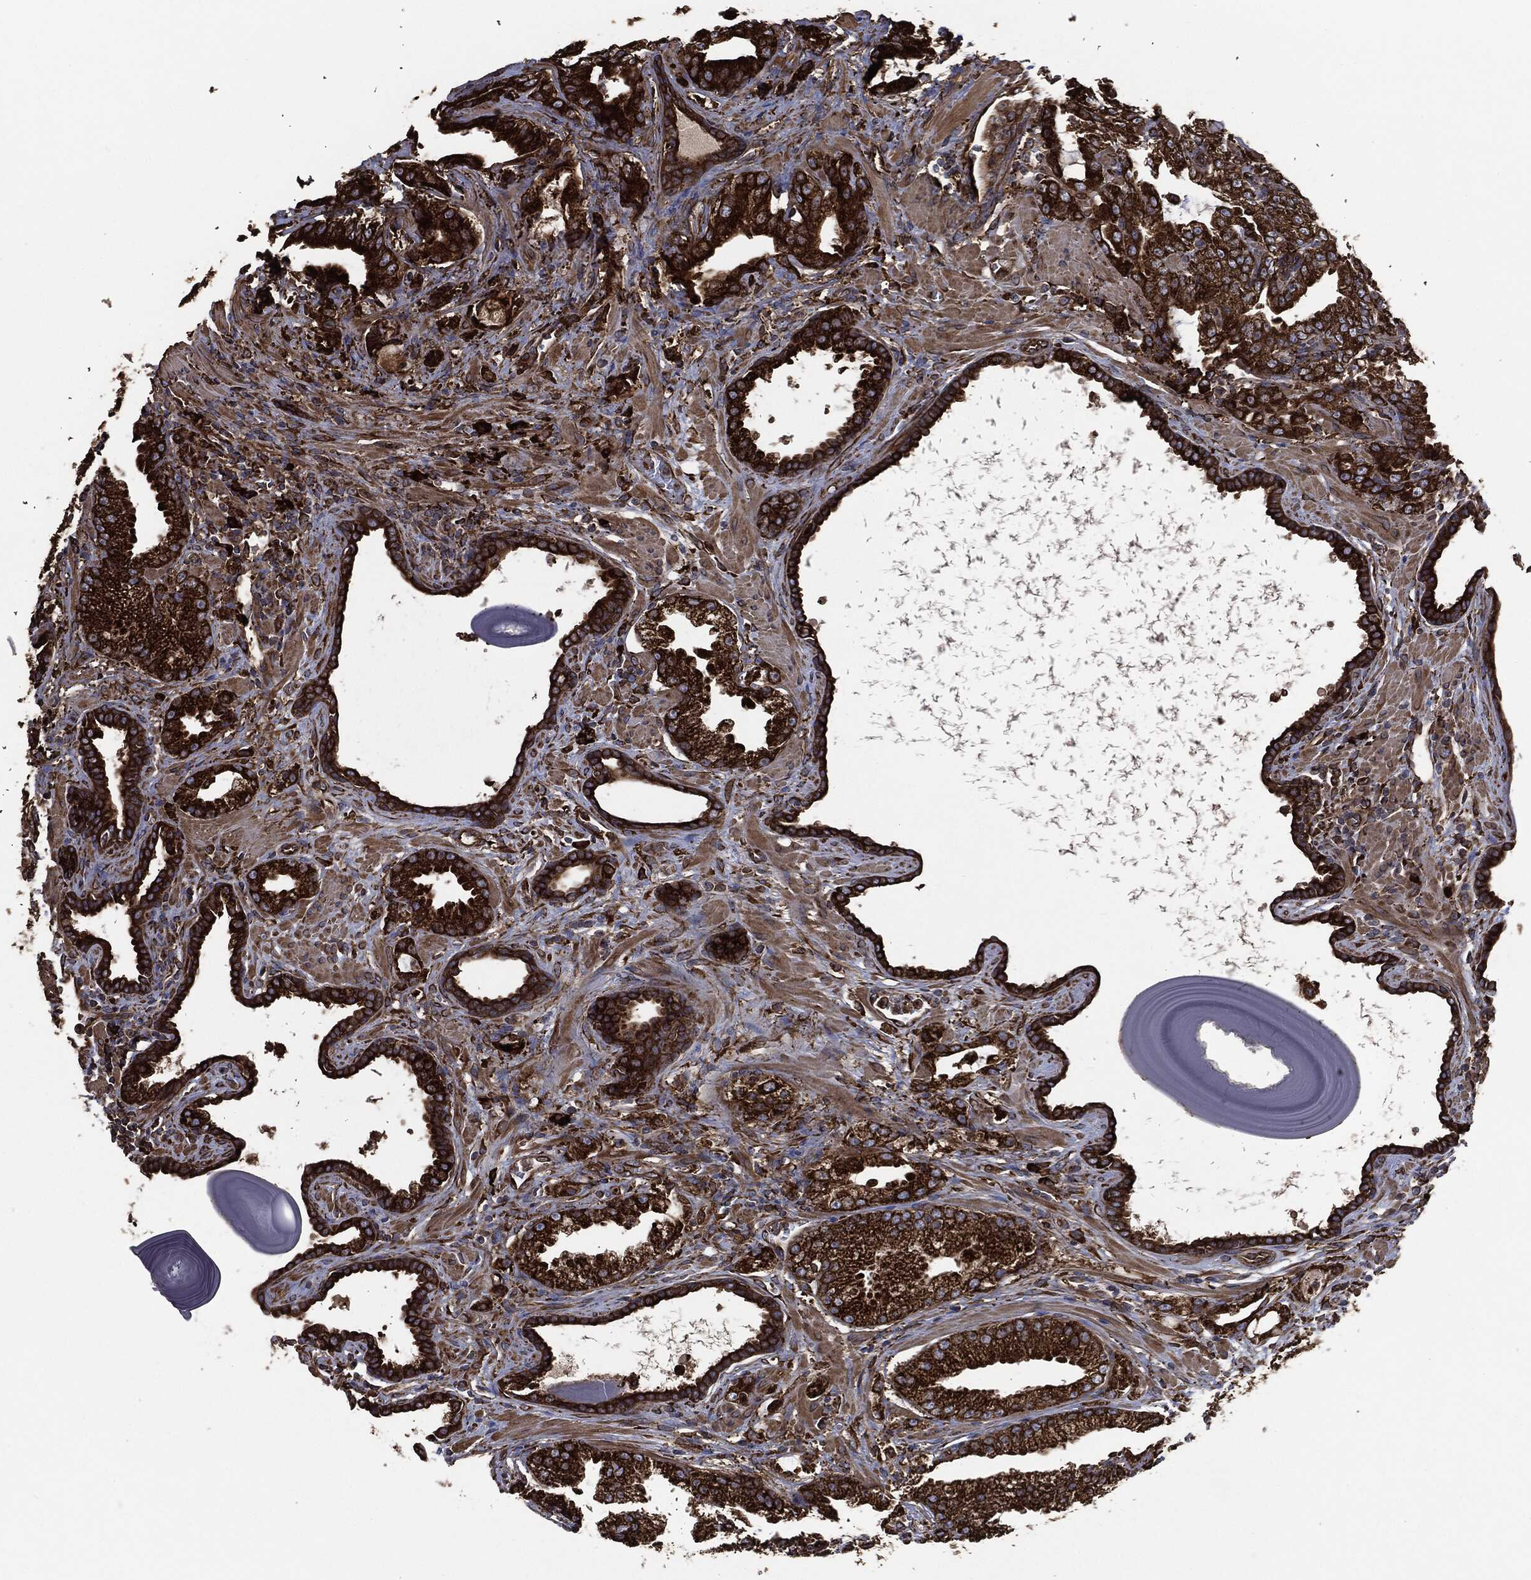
{"staining": {"intensity": "strong", "quantity": ">75%", "location": "cytoplasmic/membranous"}, "tissue": "prostate cancer", "cell_type": "Tumor cells", "image_type": "cancer", "snomed": [{"axis": "morphology", "description": "Adenocarcinoma, Low grade"}, {"axis": "topography", "description": "Prostate"}], "caption": "The photomicrograph reveals immunohistochemical staining of prostate adenocarcinoma (low-grade). There is strong cytoplasmic/membranous staining is seen in about >75% of tumor cells.", "gene": "AMFR", "patient": {"sex": "male", "age": 62}}